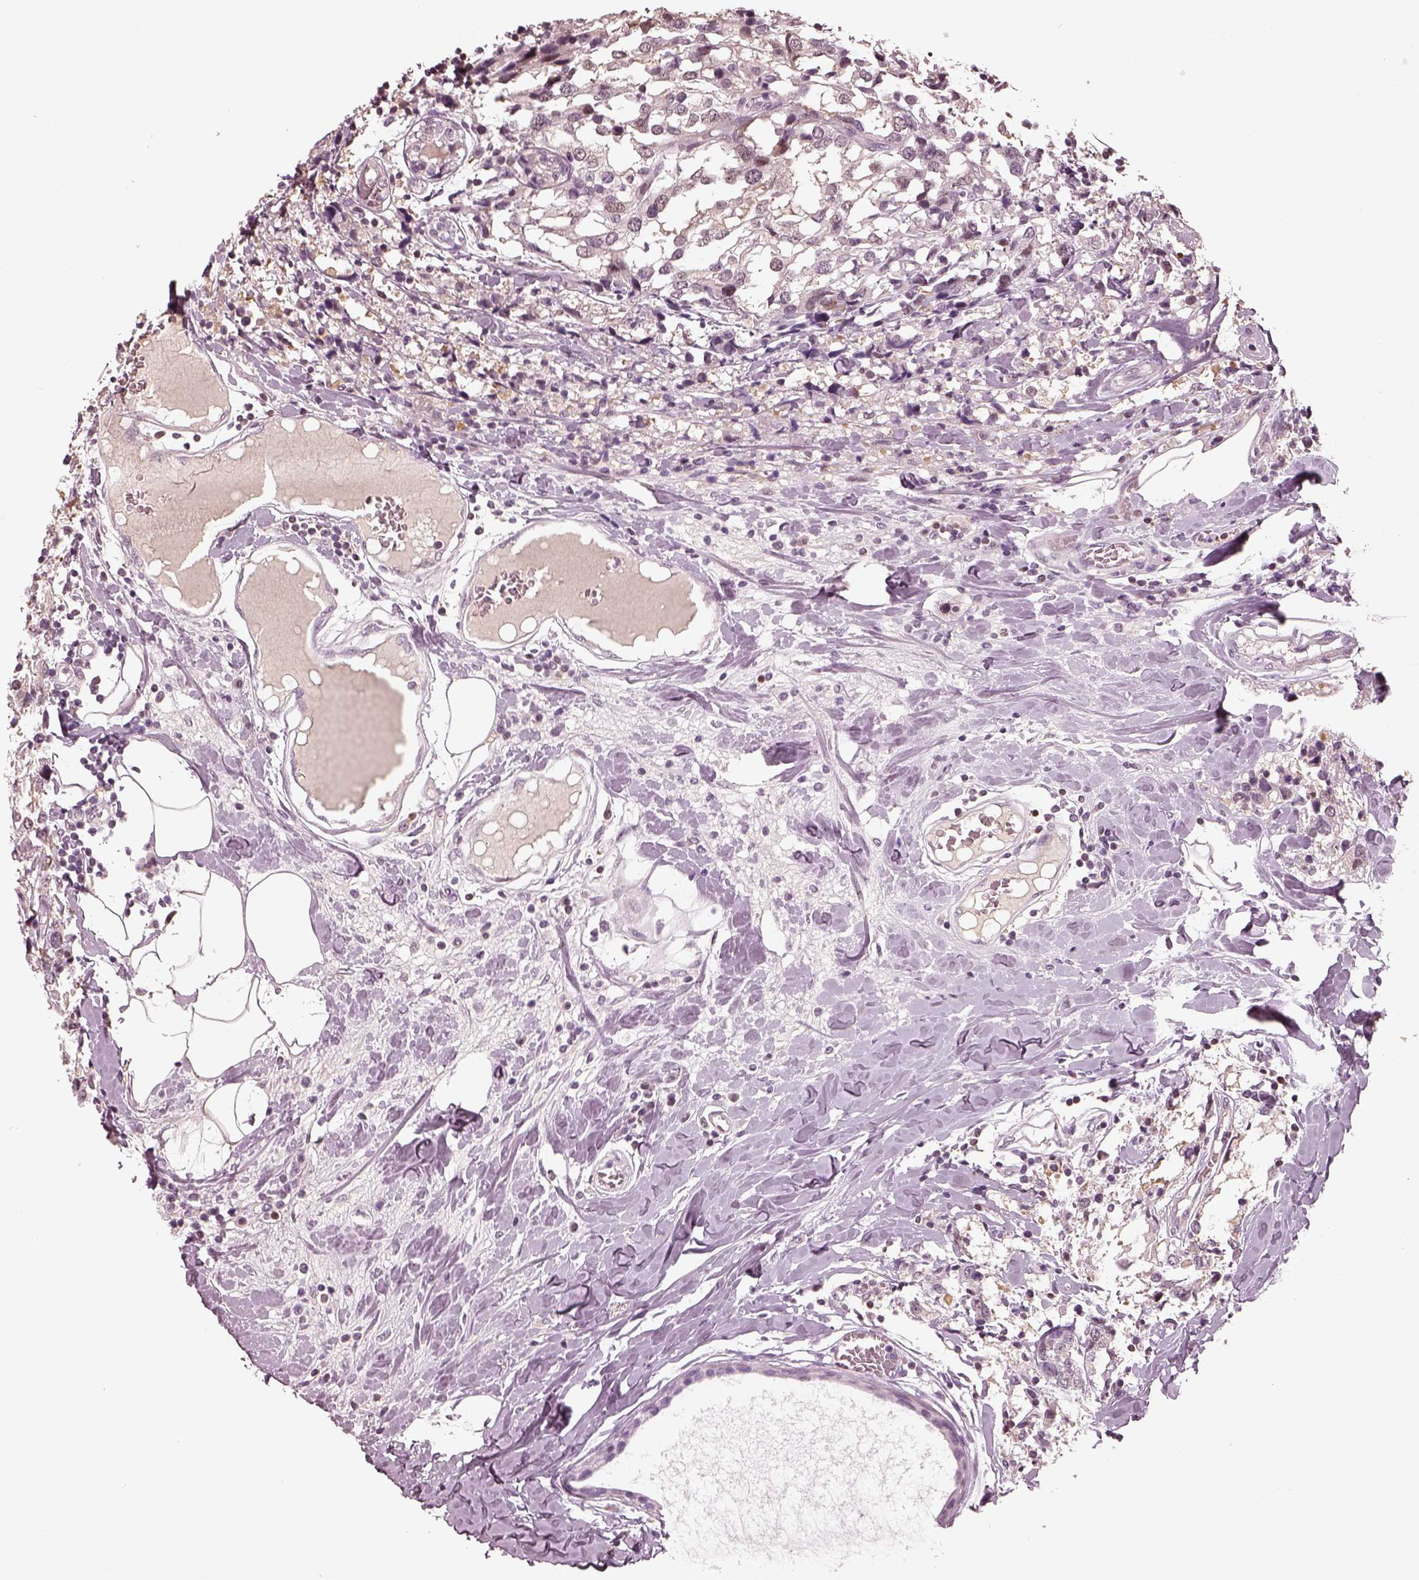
{"staining": {"intensity": "negative", "quantity": "none", "location": "none"}, "tissue": "breast cancer", "cell_type": "Tumor cells", "image_type": "cancer", "snomed": [{"axis": "morphology", "description": "Lobular carcinoma"}, {"axis": "topography", "description": "Breast"}], "caption": "Tumor cells are negative for protein expression in human lobular carcinoma (breast).", "gene": "EGR4", "patient": {"sex": "female", "age": 59}}